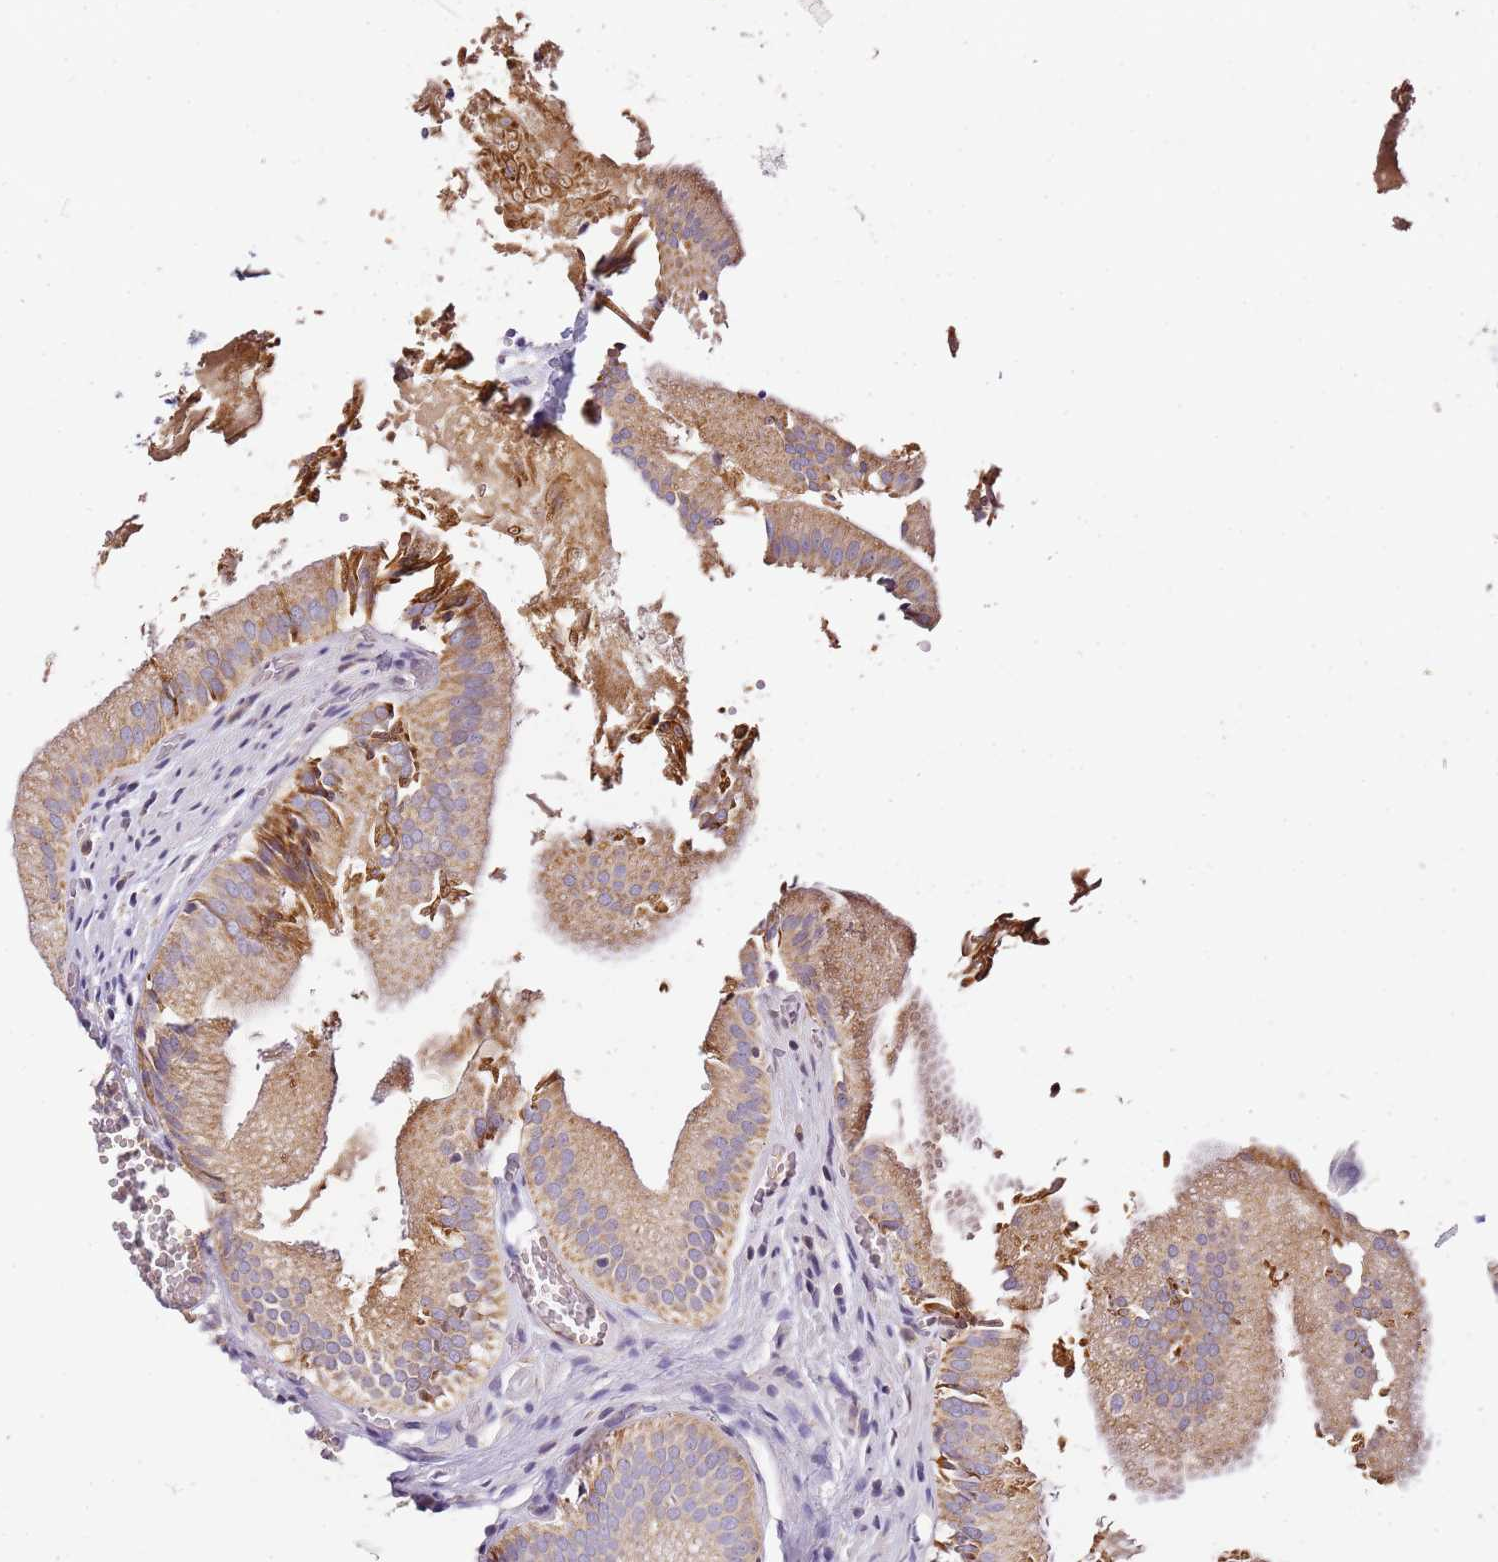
{"staining": {"intensity": "moderate", "quantity": "25%-75%", "location": "cytoplasmic/membranous"}, "tissue": "gallbladder", "cell_type": "Glandular cells", "image_type": "normal", "snomed": [{"axis": "morphology", "description": "Normal tissue, NOS"}, {"axis": "topography", "description": "Gallbladder"}, {"axis": "topography", "description": "Peripheral nerve tissue"}], "caption": "A medium amount of moderate cytoplasmic/membranous staining is present in approximately 25%-75% of glandular cells in normal gallbladder.", "gene": "OR2B11", "patient": {"sex": "male", "age": 17}}